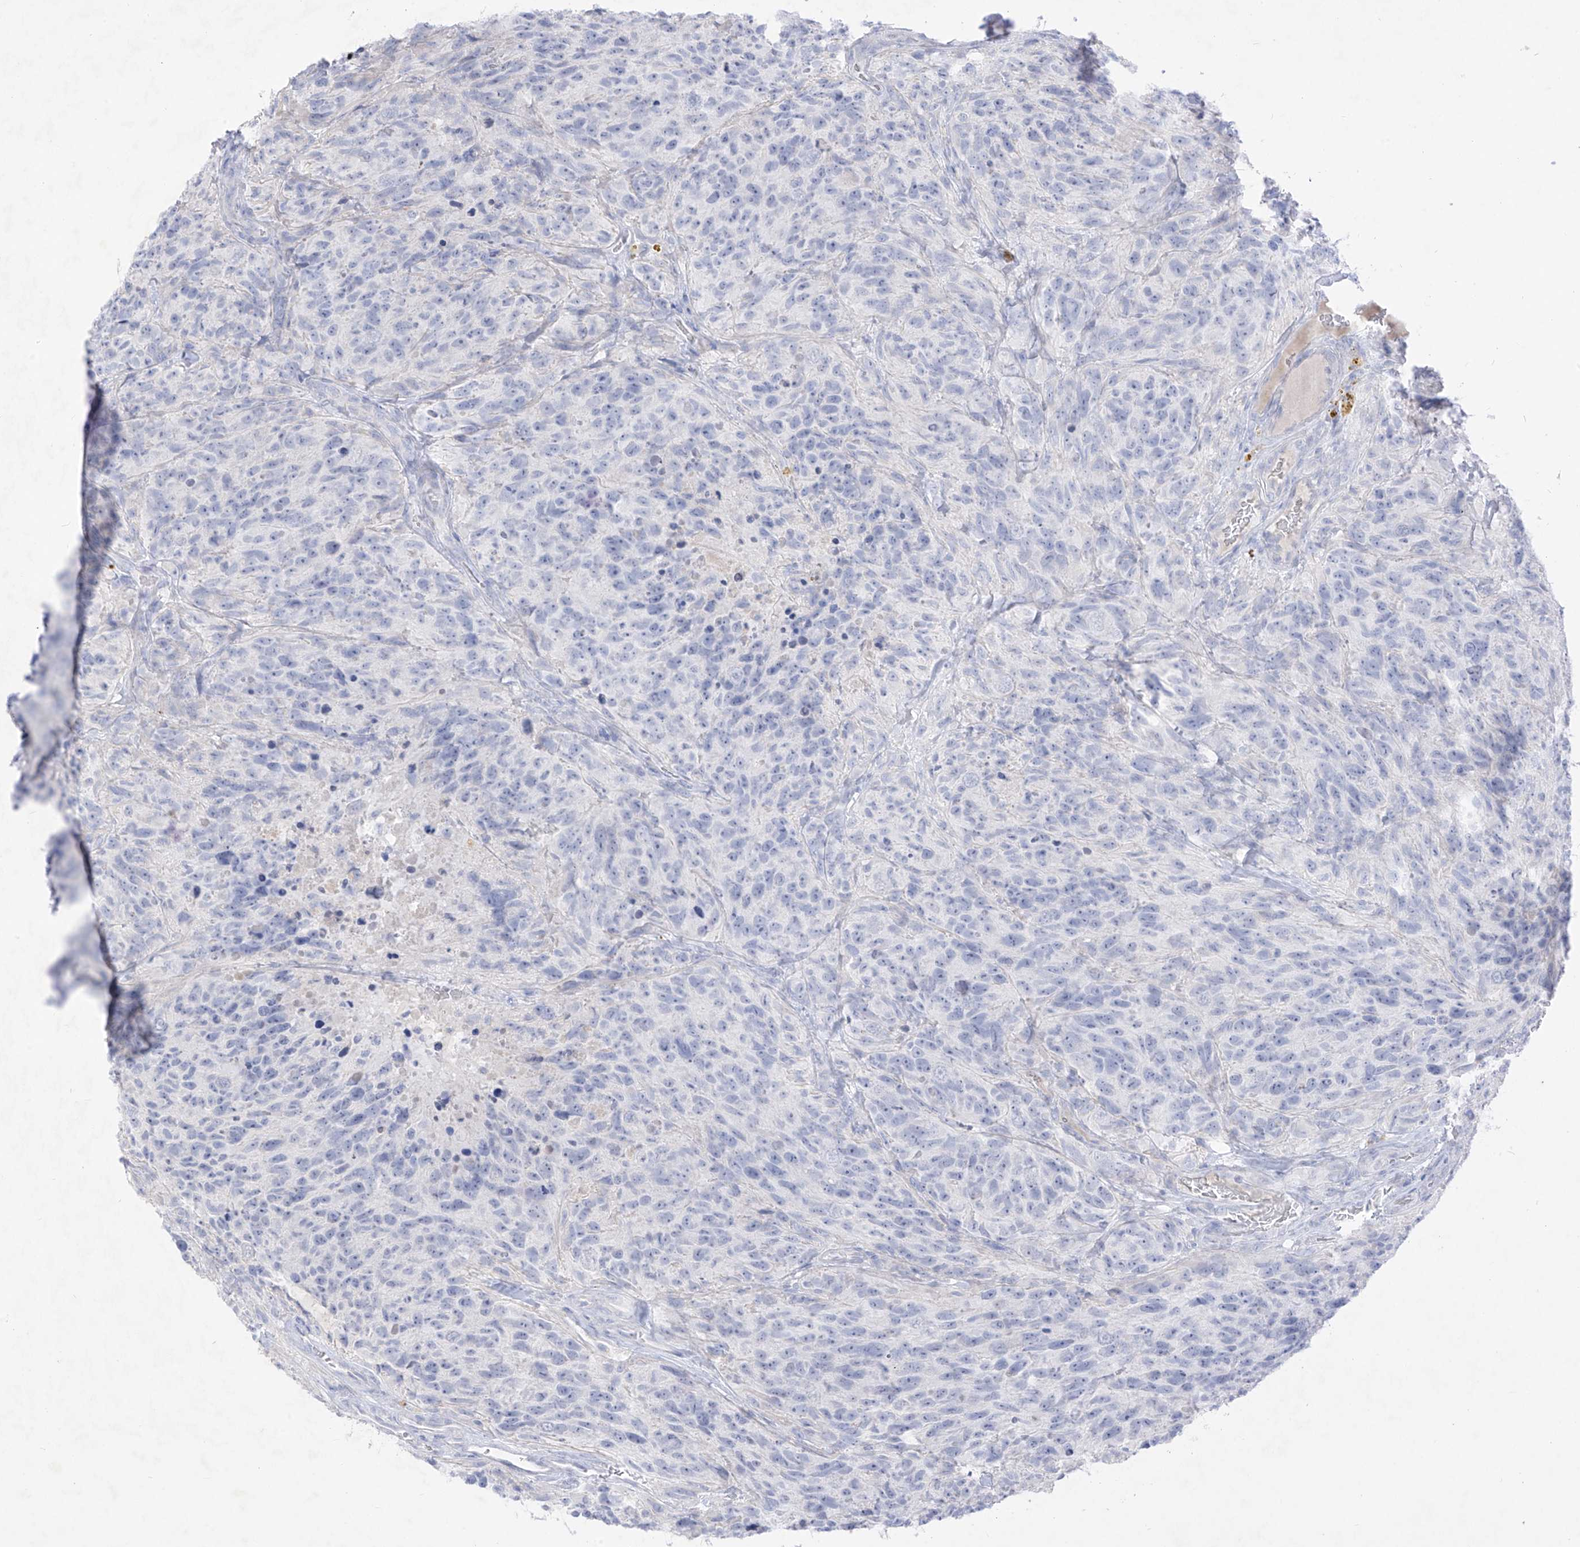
{"staining": {"intensity": "negative", "quantity": "none", "location": "none"}, "tissue": "glioma", "cell_type": "Tumor cells", "image_type": "cancer", "snomed": [{"axis": "morphology", "description": "Glioma, malignant, High grade"}, {"axis": "topography", "description": "Brain"}], "caption": "This is an IHC micrograph of human glioma. There is no staining in tumor cells.", "gene": "TGM4", "patient": {"sex": "male", "age": 69}}